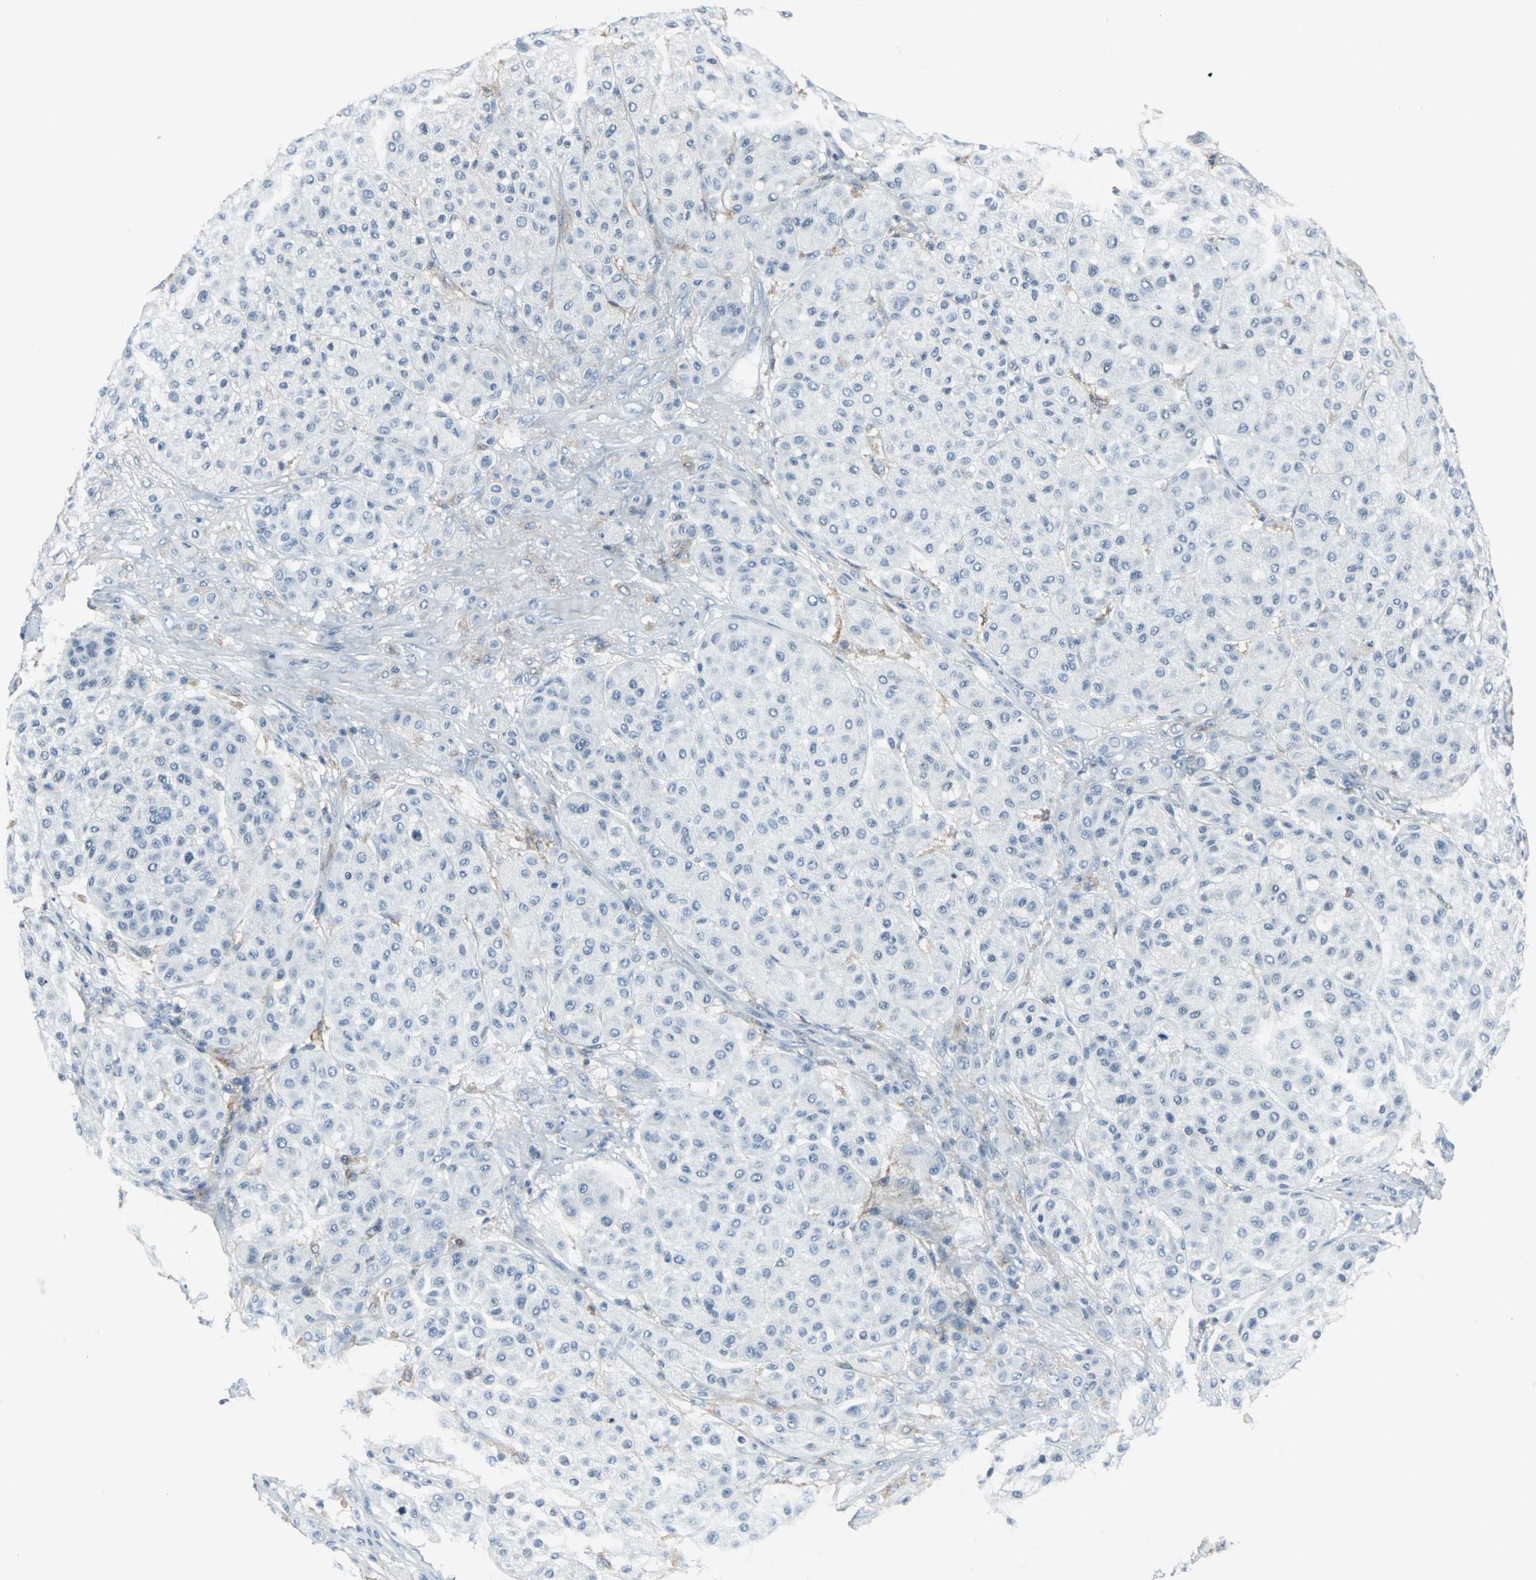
{"staining": {"intensity": "negative", "quantity": "none", "location": "none"}, "tissue": "melanoma", "cell_type": "Tumor cells", "image_type": "cancer", "snomed": [{"axis": "morphology", "description": "Normal tissue, NOS"}, {"axis": "morphology", "description": "Malignant melanoma, Metastatic site"}, {"axis": "topography", "description": "Skin"}], "caption": "Immunohistochemistry (IHC) photomicrograph of malignant melanoma (metastatic site) stained for a protein (brown), which shows no staining in tumor cells.", "gene": "IQGAP2", "patient": {"sex": "male", "age": 41}}